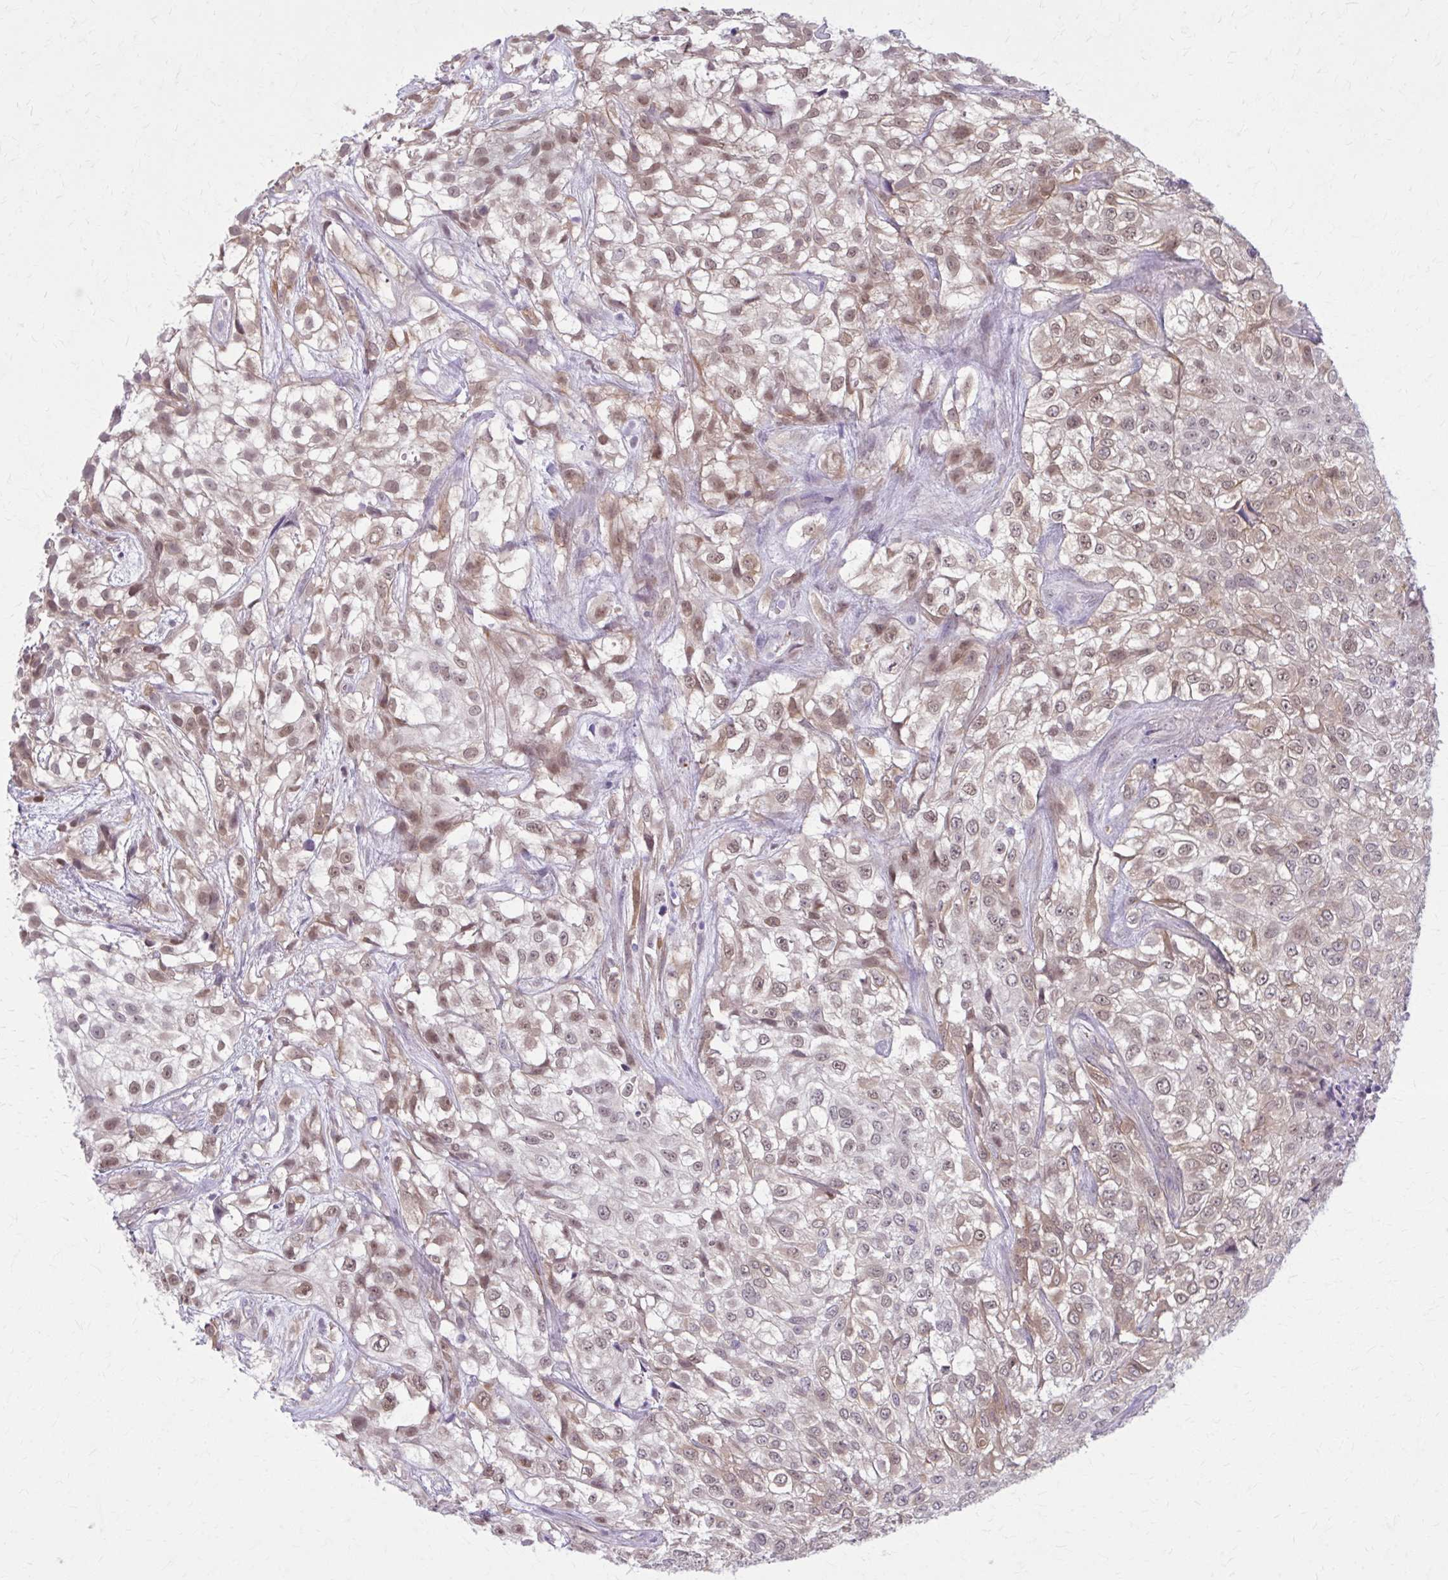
{"staining": {"intensity": "moderate", "quantity": "25%-75%", "location": "cytoplasmic/membranous,nuclear"}, "tissue": "urothelial cancer", "cell_type": "Tumor cells", "image_type": "cancer", "snomed": [{"axis": "morphology", "description": "Urothelial carcinoma, High grade"}, {"axis": "topography", "description": "Urinary bladder"}], "caption": "About 25%-75% of tumor cells in human high-grade urothelial carcinoma show moderate cytoplasmic/membranous and nuclear protein expression as visualized by brown immunohistochemical staining.", "gene": "NUMBL", "patient": {"sex": "male", "age": 56}}